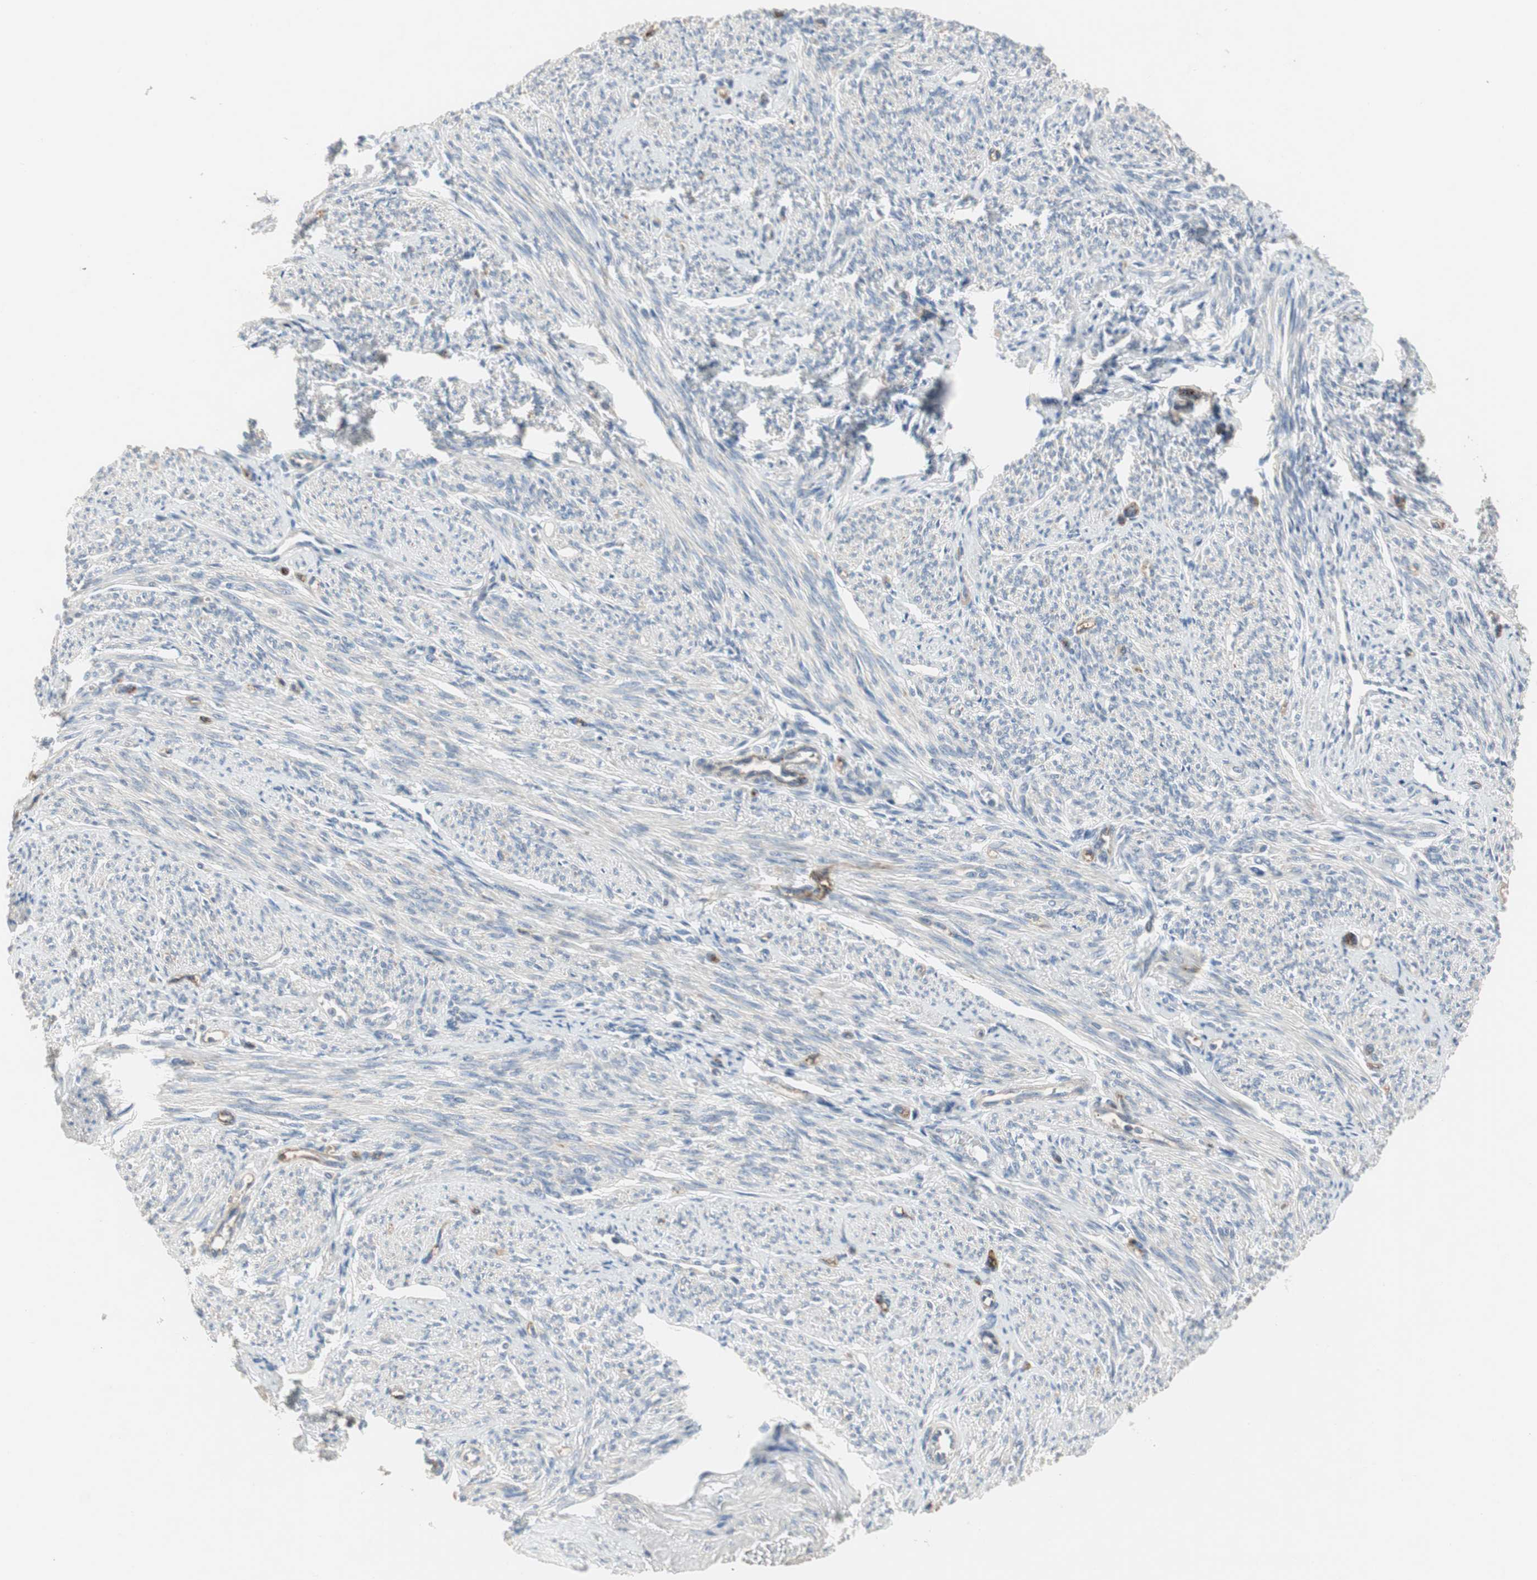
{"staining": {"intensity": "negative", "quantity": "none", "location": "none"}, "tissue": "smooth muscle", "cell_type": "Smooth muscle cells", "image_type": "normal", "snomed": [{"axis": "morphology", "description": "Normal tissue, NOS"}, {"axis": "topography", "description": "Smooth muscle"}], "caption": "The photomicrograph demonstrates no staining of smooth muscle cells in benign smooth muscle.", "gene": "ALPL", "patient": {"sex": "female", "age": 65}}